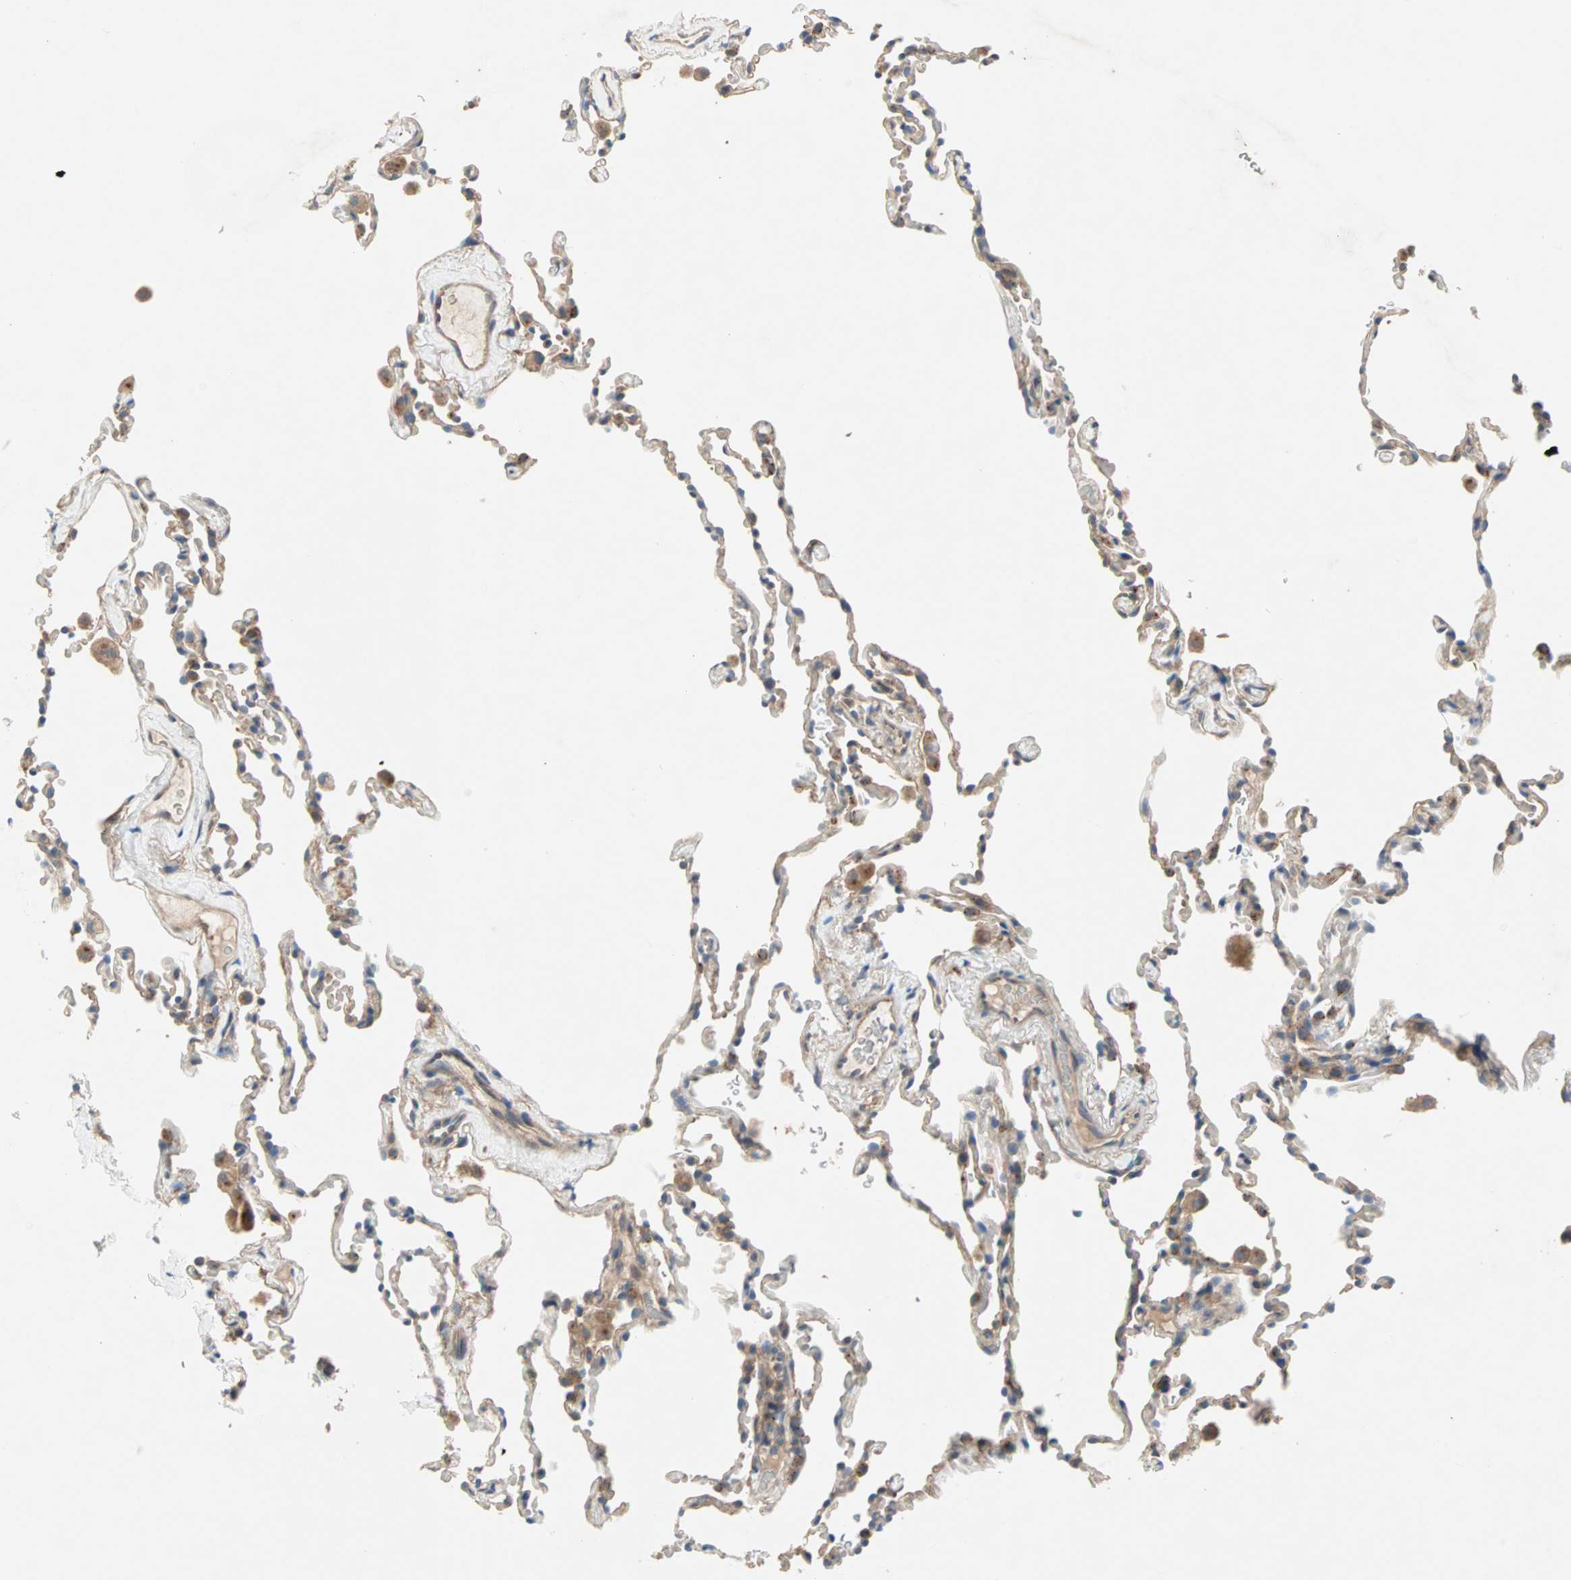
{"staining": {"intensity": "weak", "quantity": "<25%", "location": "cytoplasmic/membranous"}, "tissue": "lung", "cell_type": "Alveolar cells", "image_type": "normal", "snomed": [{"axis": "morphology", "description": "Normal tissue, NOS"}, {"axis": "morphology", "description": "Soft tissue tumor metastatic"}, {"axis": "topography", "description": "Lung"}], "caption": "IHC histopathology image of benign lung stained for a protein (brown), which displays no staining in alveolar cells.", "gene": "PDE8A", "patient": {"sex": "male", "age": 59}}